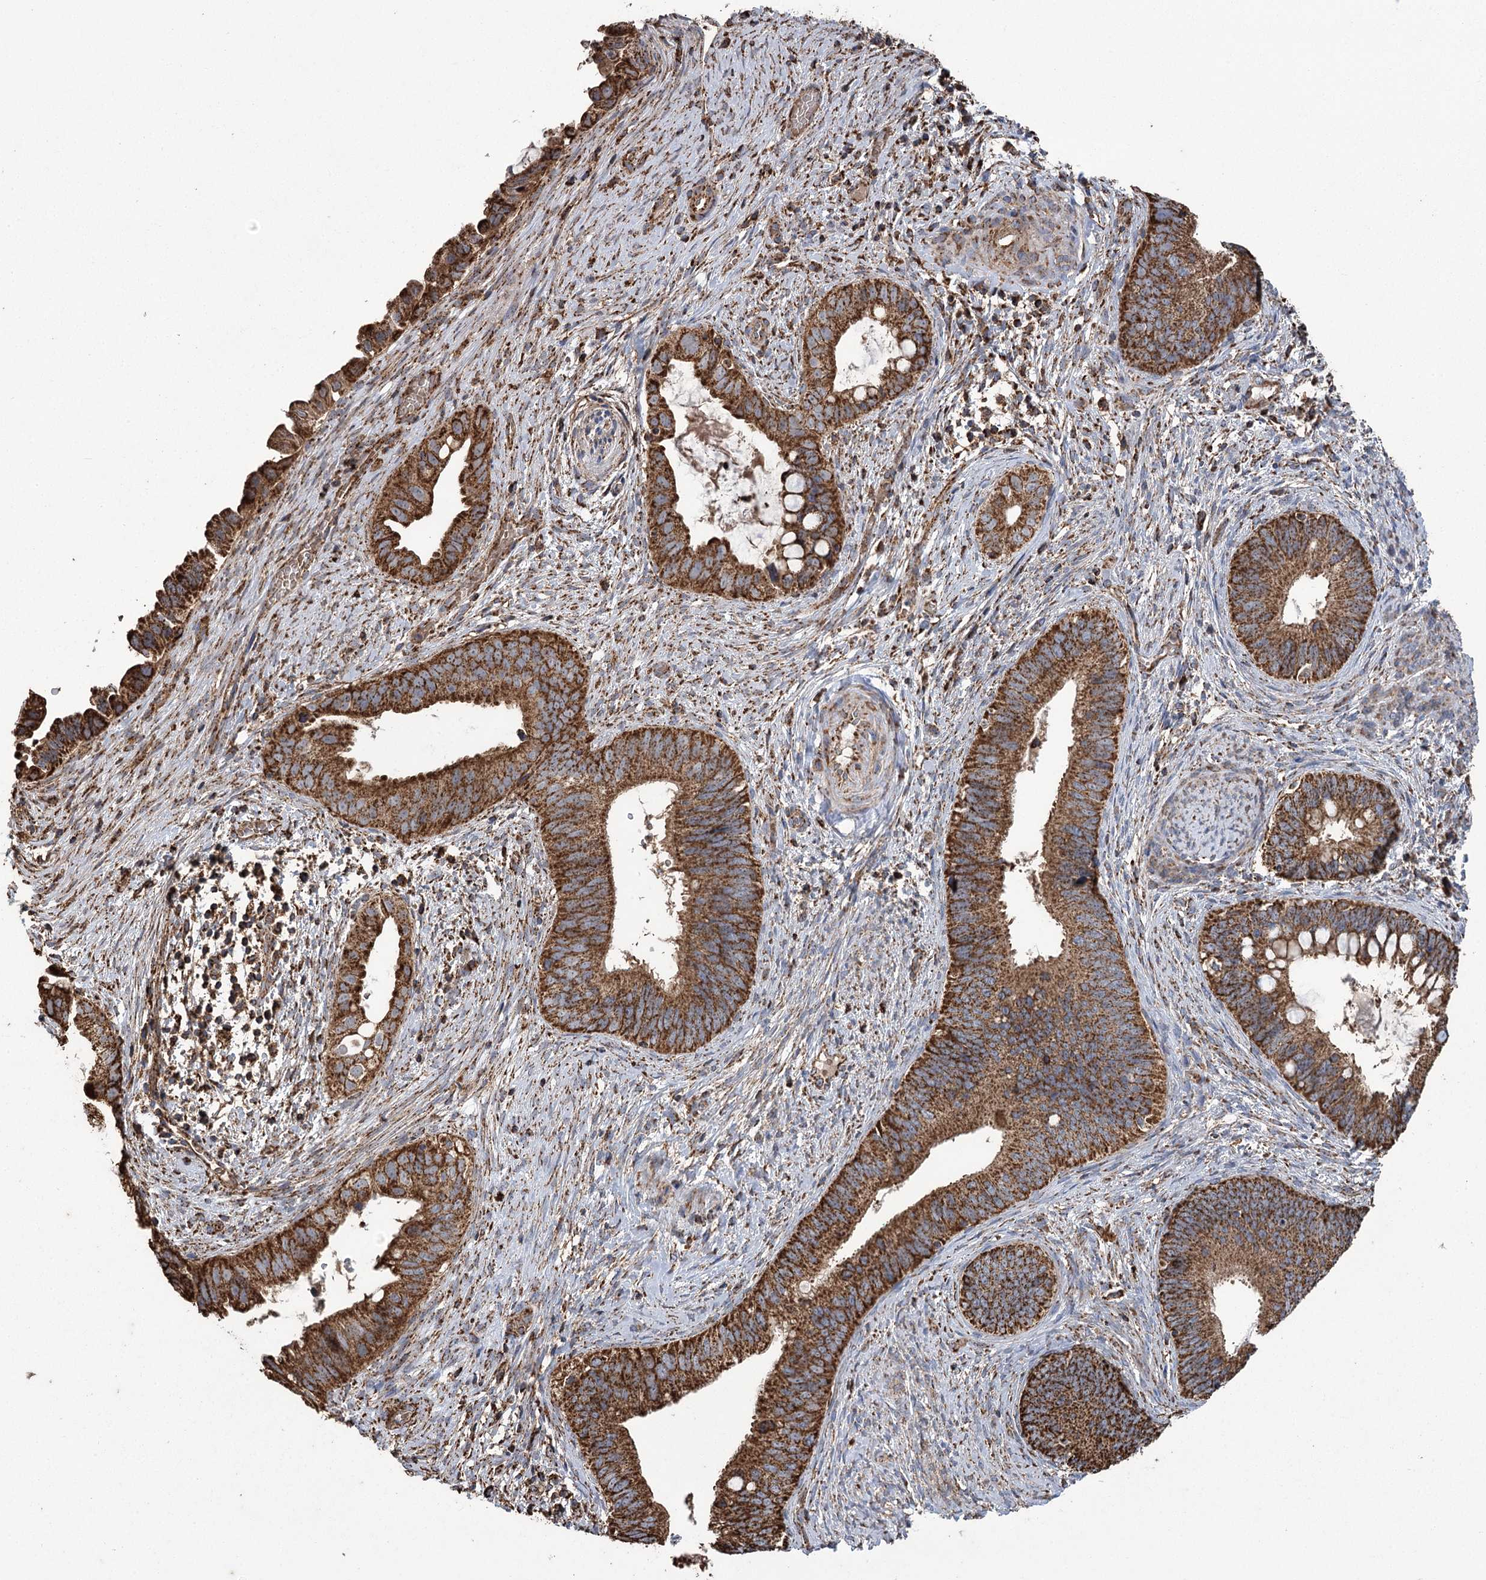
{"staining": {"intensity": "strong", "quantity": ">75%", "location": "cytoplasmic/membranous"}, "tissue": "cervical cancer", "cell_type": "Tumor cells", "image_type": "cancer", "snomed": [{"axis": "morphology", "description": "Adenocarcinoma, NOS"}, {"axis": "topography", "description": "Cervix"}], "caption": "Protein analysis of adenocarcinoma (cervical) tissue demonstrates strong cytoplasmic/membranous positivity in about >75% of tumor cells.", "gene": "CARD19", "patient": {"sex": "female", "age": 42}}